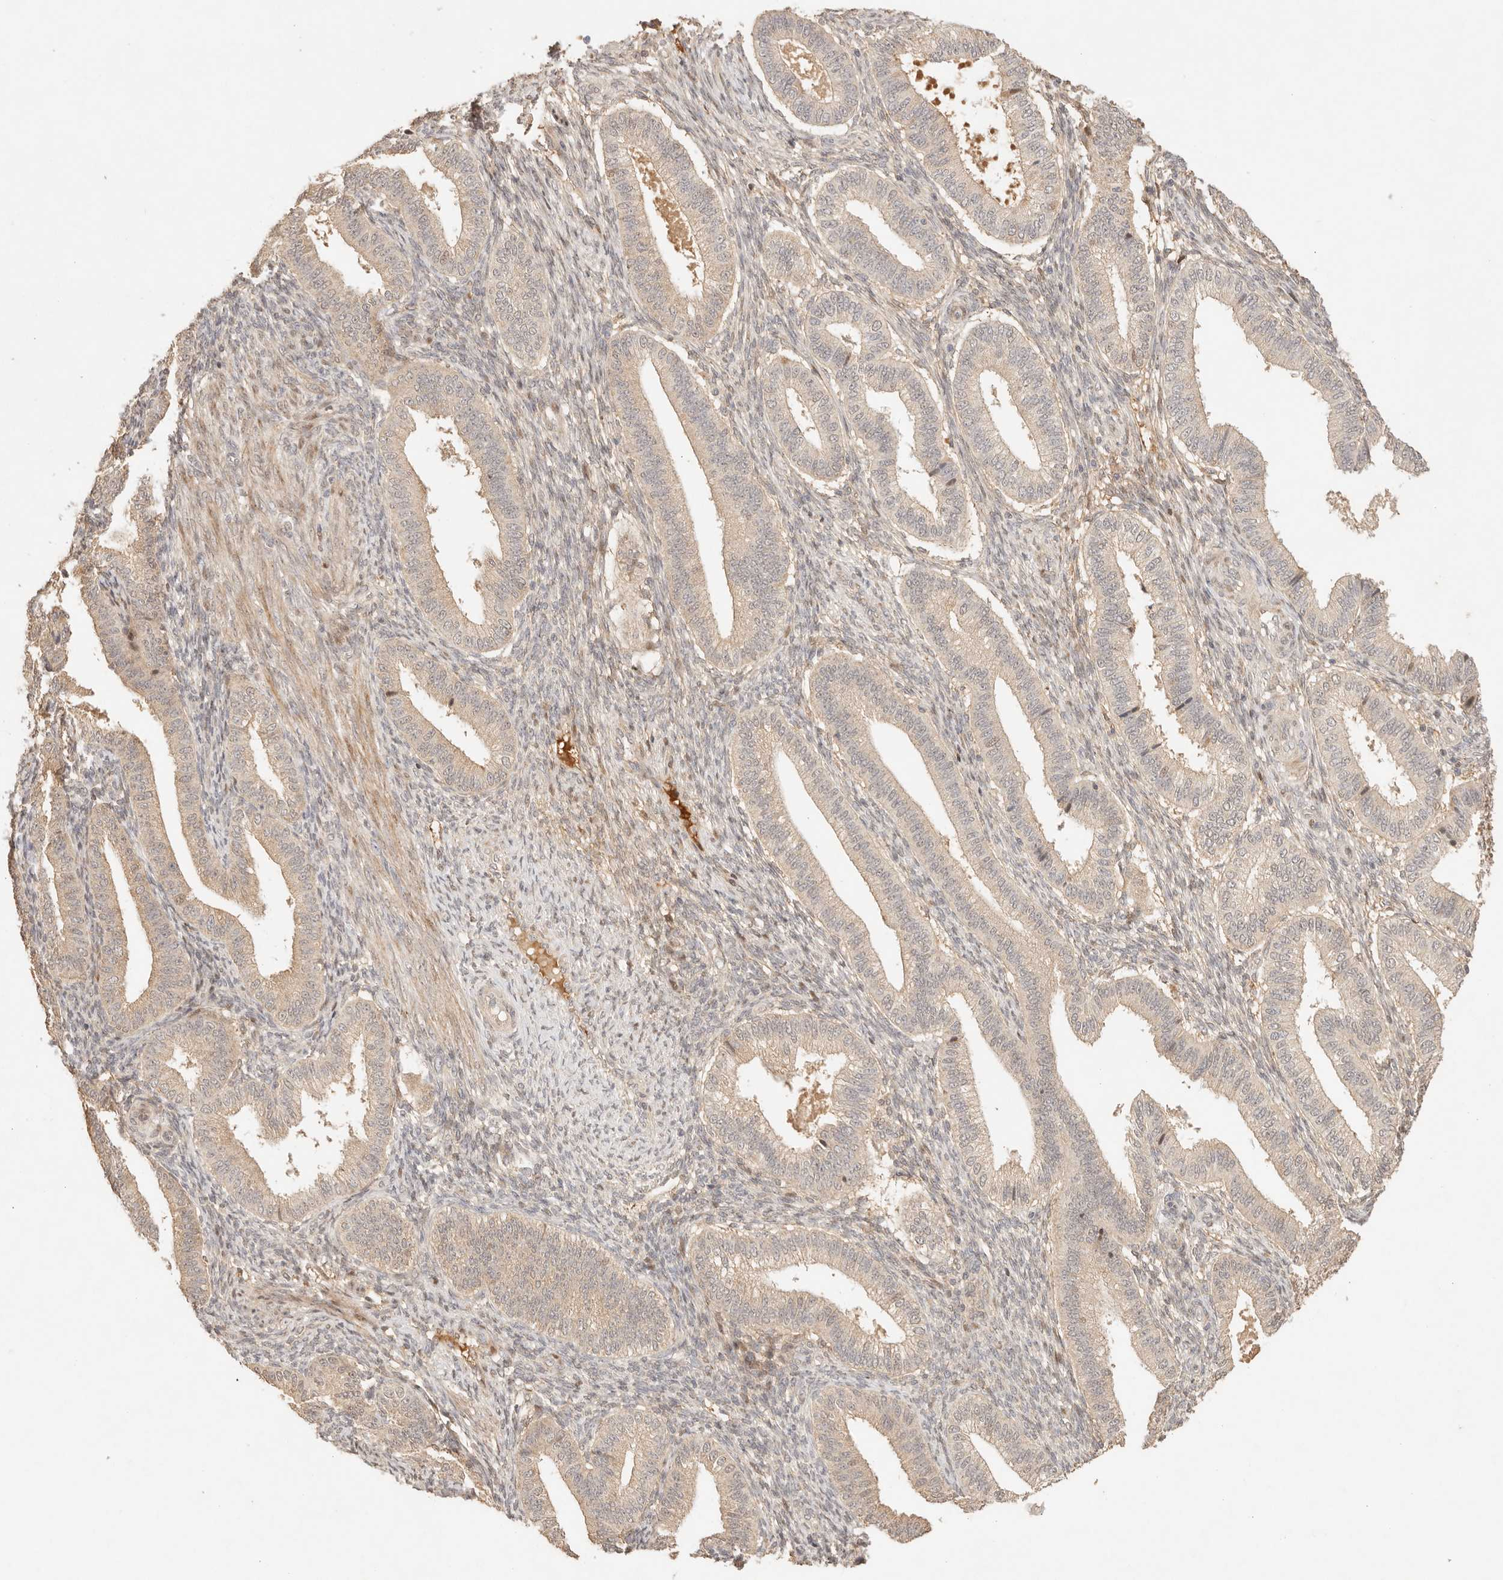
{"staining": {"intensity": "moderate", "quantity": "25%-75%", "location": "cytoplasmic/membranous"}, "tissue": "endometrium", "cell_type": "Cells in endometrial stroma", "image_type": "normal", "snomed": [{"axis": "morphology", "description": "Normal tissue, NOS"}, {"axis": "topography", "description": "Endometrium"}], "caption": "This histopathology image displays IHC staining of normal human endometrium, with medium moderate cytoplasmic/membranous staining in approximately 25%-75% of cells in endometrial stroma.", "gene": "PHLDA3", "patient": {"sex": "female", "age": 39}}